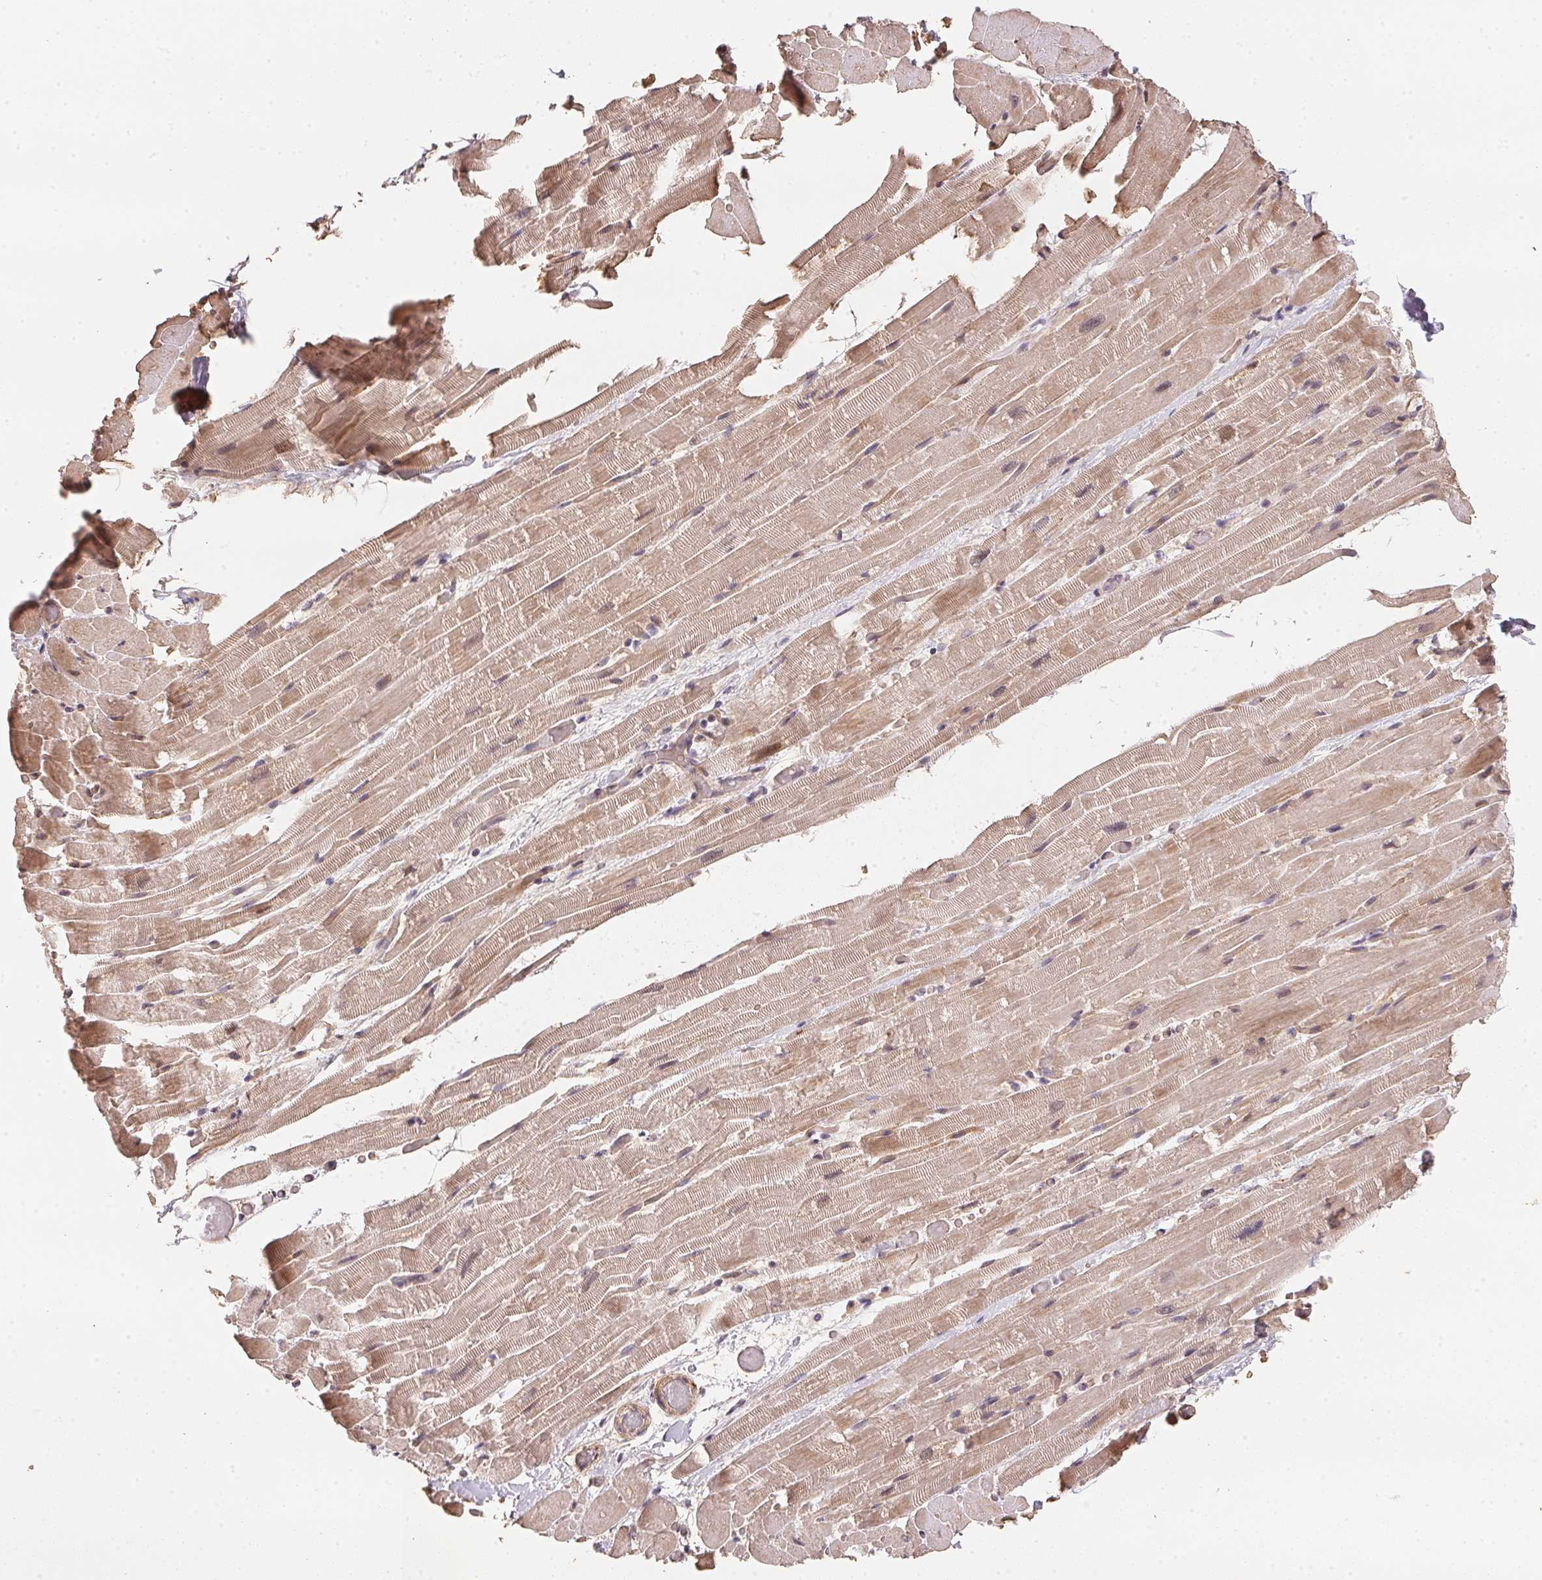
{"staining": {"intensity": "weak", "quantity": ">75%", "location": "cytoplasmic/membranous"}, "tissue": "heart muscle", "cell_type": "Cardiomyocytes", "image_type": "normal", "snomed": [{"axis": "morphology", "description": "Normal tissue, NOS"}, {"axis": "topography", "description": "Heart"}], "caption": "Weak cytoplasmic/membranous expression for a protein is seen in approximately >75% of cardiomyocytes of benign heart muscle using IHC.", "gene": "TMEM222", "patient": {"sex": "male", "age": 37}}